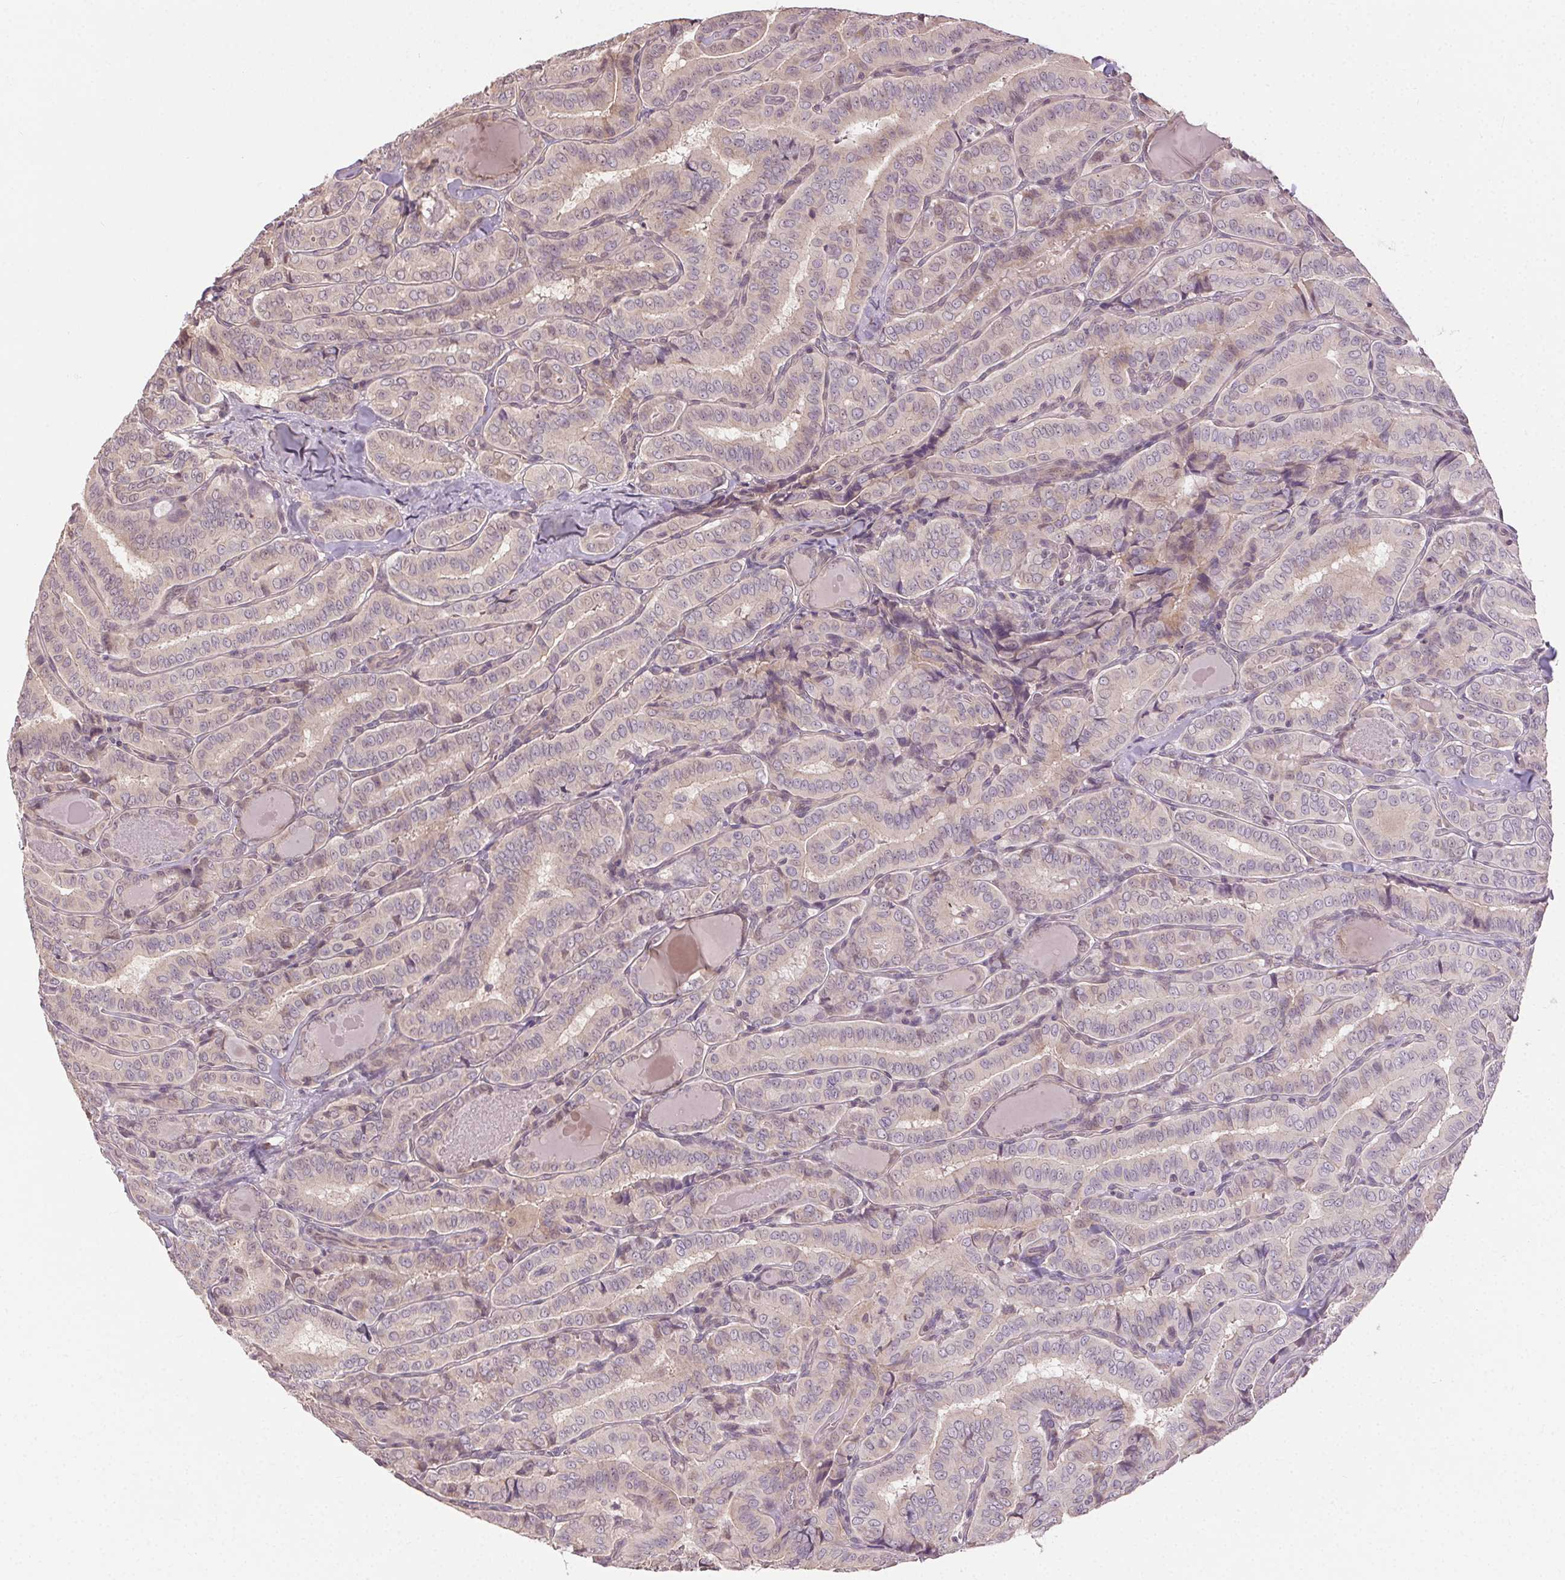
{"staining": {"intensity": "negative", "quantity": "none", "location": "none"}, "tissue": "thyroid cancer", "cell_type": "Tumor cells", "image_type": "cancer", "snomed": [{"axis": "morphology", "description": "Papillary adenocarcinoma, NOS"}, {"axis": "morphology", "description": "Papillary adenoma metastatic"}, {"axis": "topography", "description": "Thyroid gland"}], "caption": "IHC of human thyroid cancer (papillary adenocarcinoma) exhibits no positivity in tumor cells.", "gene": "ATP1B3", "patient": {"sex": "female", "age": 50}}